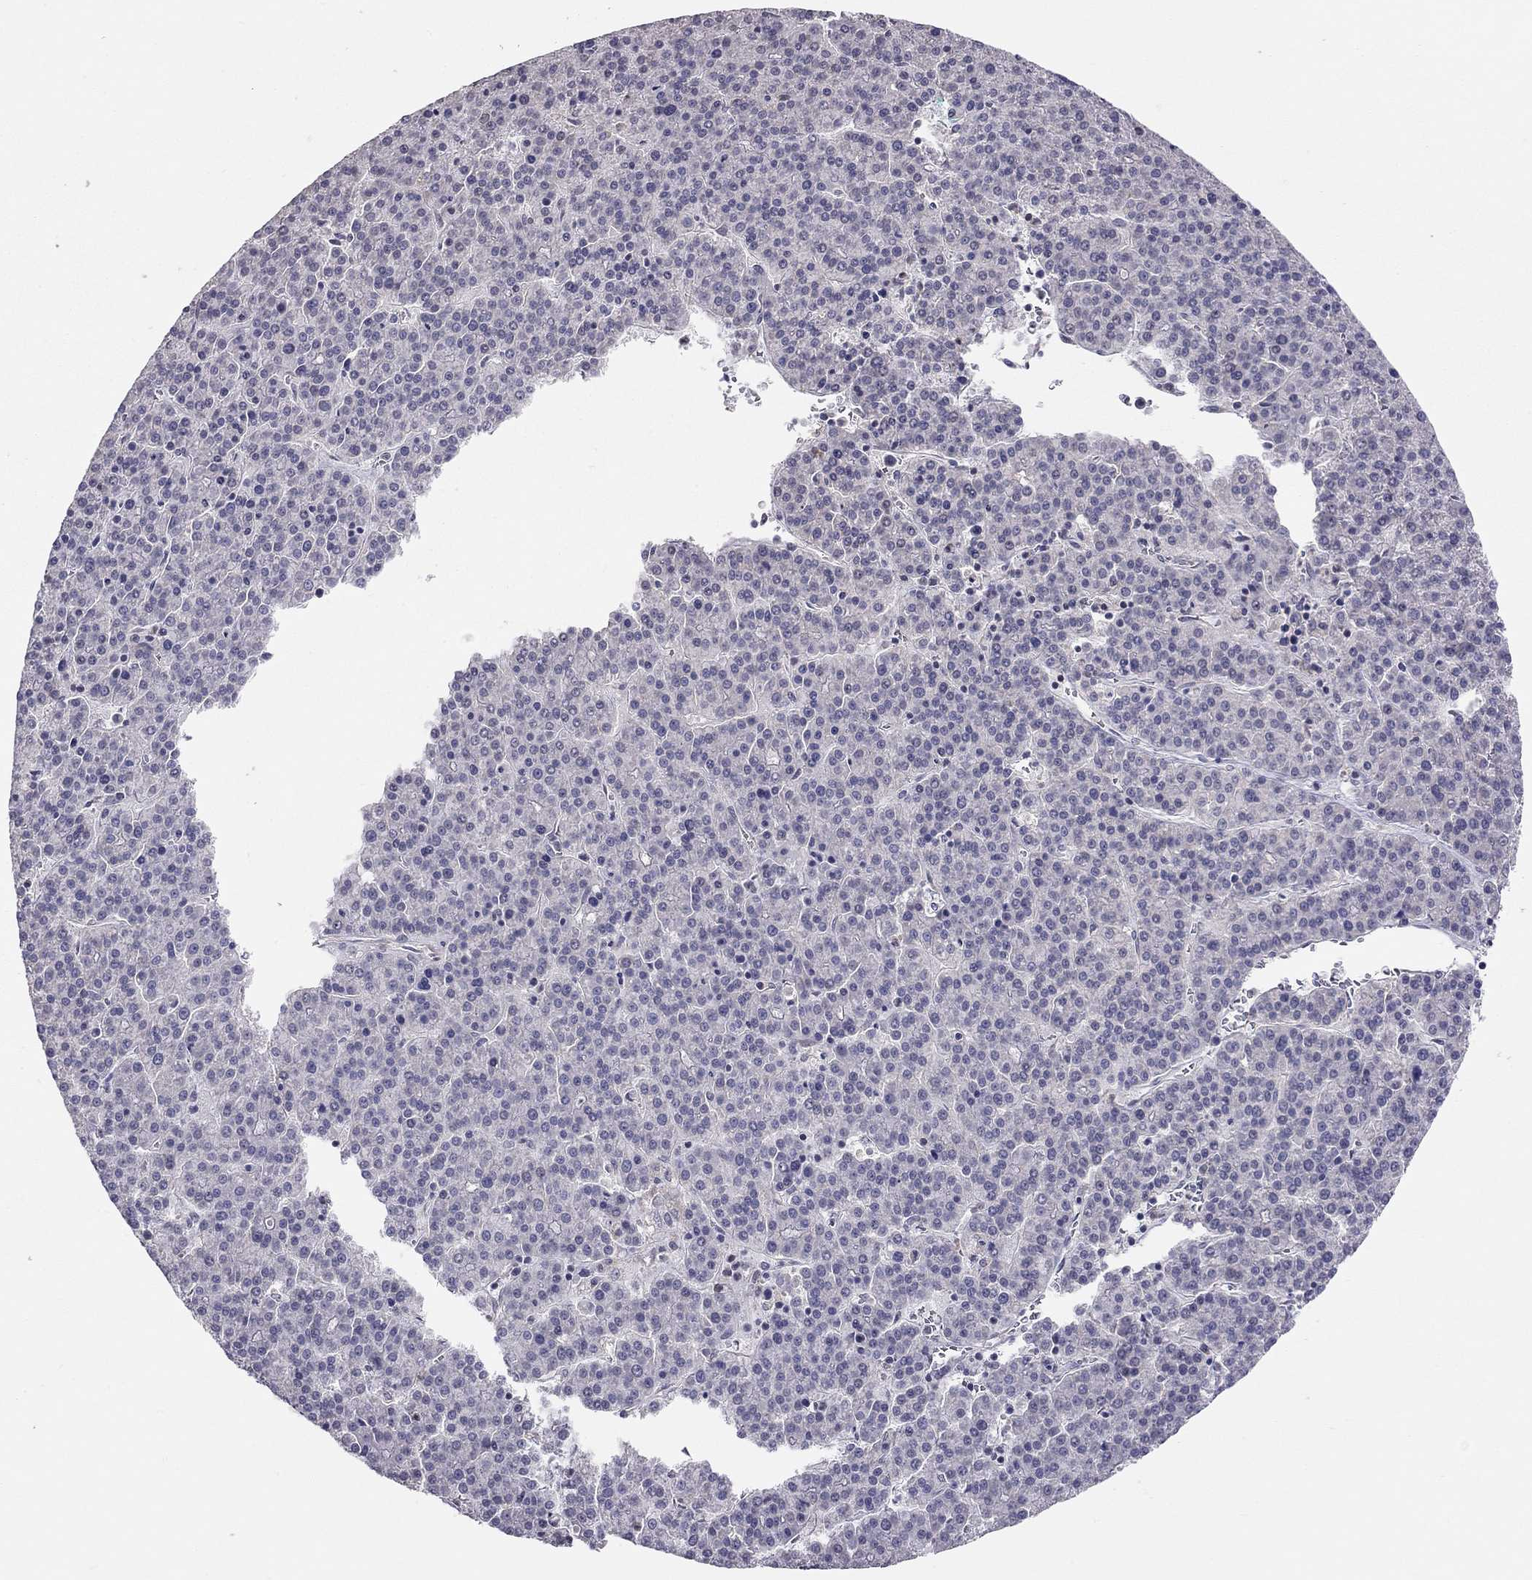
{"staining": {"intensity": "negative", "quantity": "none", "location": "none"}, "tissue": "liver cancer", "cell_type": "Tumor cells", "image_type": "cancer", "snomed": [{"axis": "morphology", "description": "Carcinoma, Hepatocellular, NOS"}, {"axis": "topography", "description": "Liver"}], "caption": "IHC image of neoplastic tissue: human liver cancer stained with DAB (3,3'-diaminobenzidine) shows no significant protein expression in tumor cells.", "gene": "LRIT3", "patient": {"sex": "female", "age": 58}}